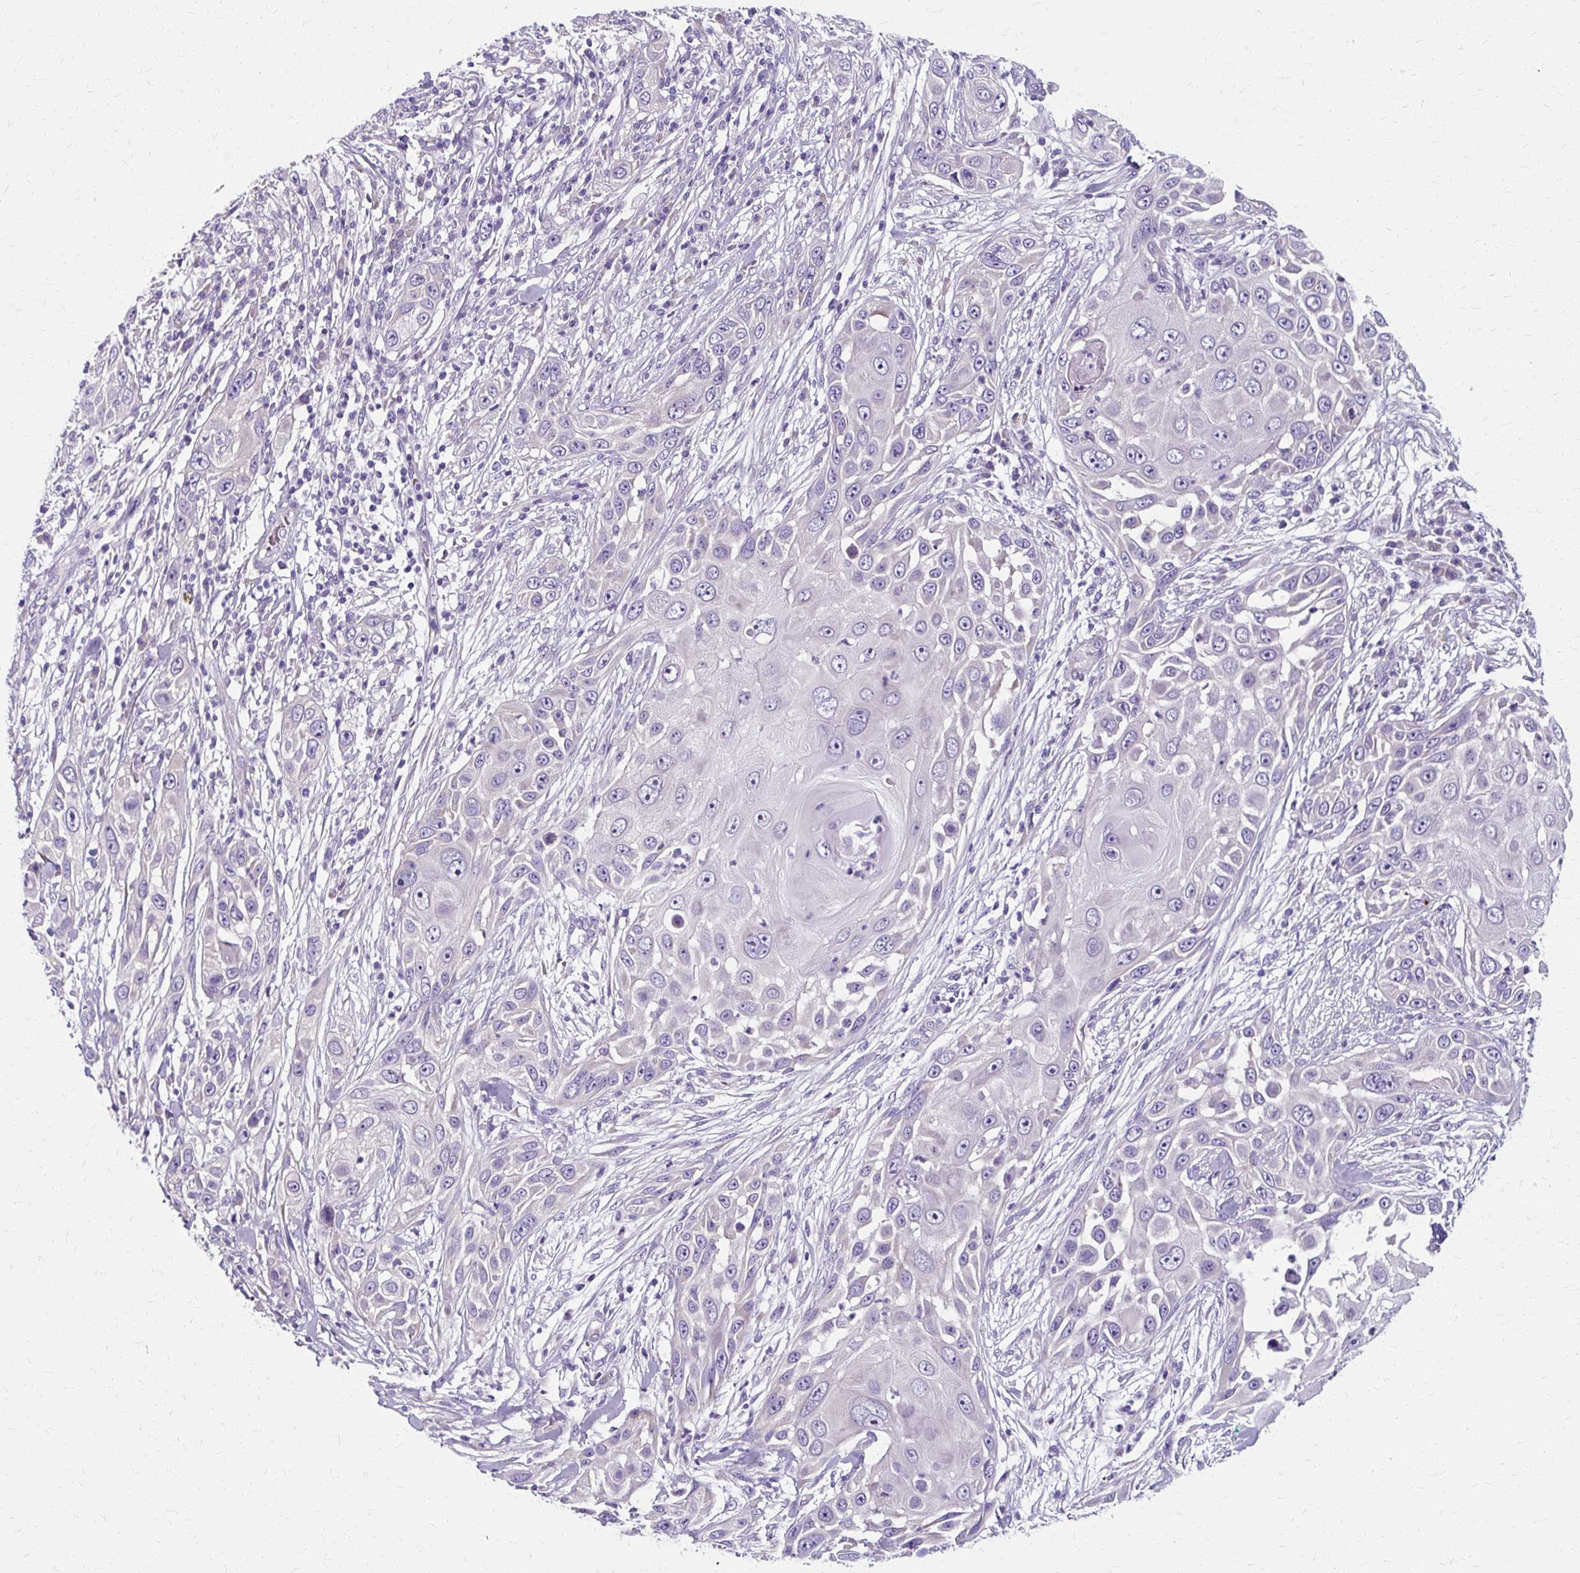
{"staining": {"intensity": "negative", "quantity": "none", "location": "none"}, "tissue": "skin cancer", "cell_type": "Tumor cells", "image_type": "cancer", "snomed": [{"axis": "morphology", "description": "Squamous cell carcinoma, NOS"}, {"axis": "topography", "description": "Skin"}], "caption": "Tumor cells are negative for protein expression in human squamous cell carcinoma (skin).", "gene": "ZNF555", "patient": {"sex": "female", "age": 44}}